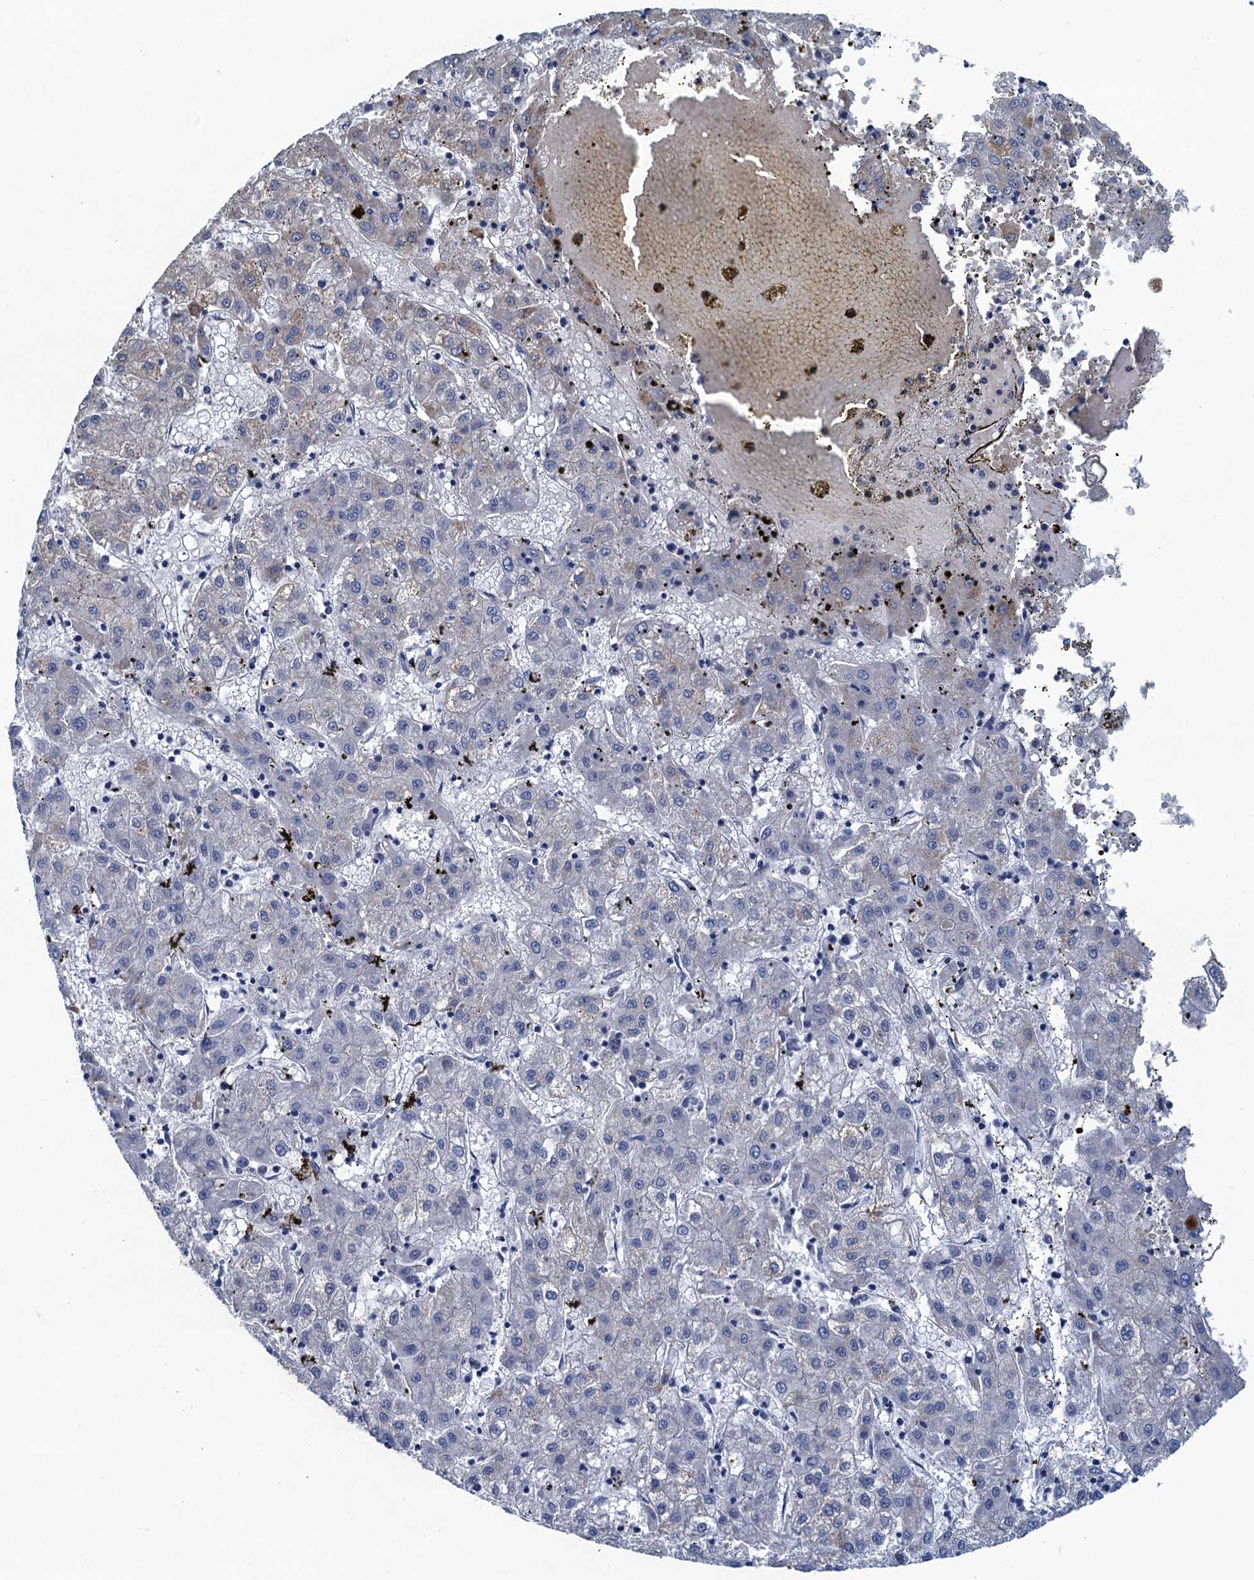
{"staining": {"intensity": "negative", "quantity": "none", "location": "none"}, "tissue": "liver cancer", "cell_type": "Tumor cells", "image_type": "cancer", "snomed": [{"axis": "morphology", "description": "Carcinoma, Hepatocellular, NOS"}, {"axis": "topography", "description": "Liver"}], "caption": "Immunohistochemistry (IHC) of liver cancer (hepatocellular carcinoma) shows no staining in tumor cells. (IHC, brightfield microscopy, high magnification).", "gene": "MYO16", "patient": {"sex": "male", "age": 72}}